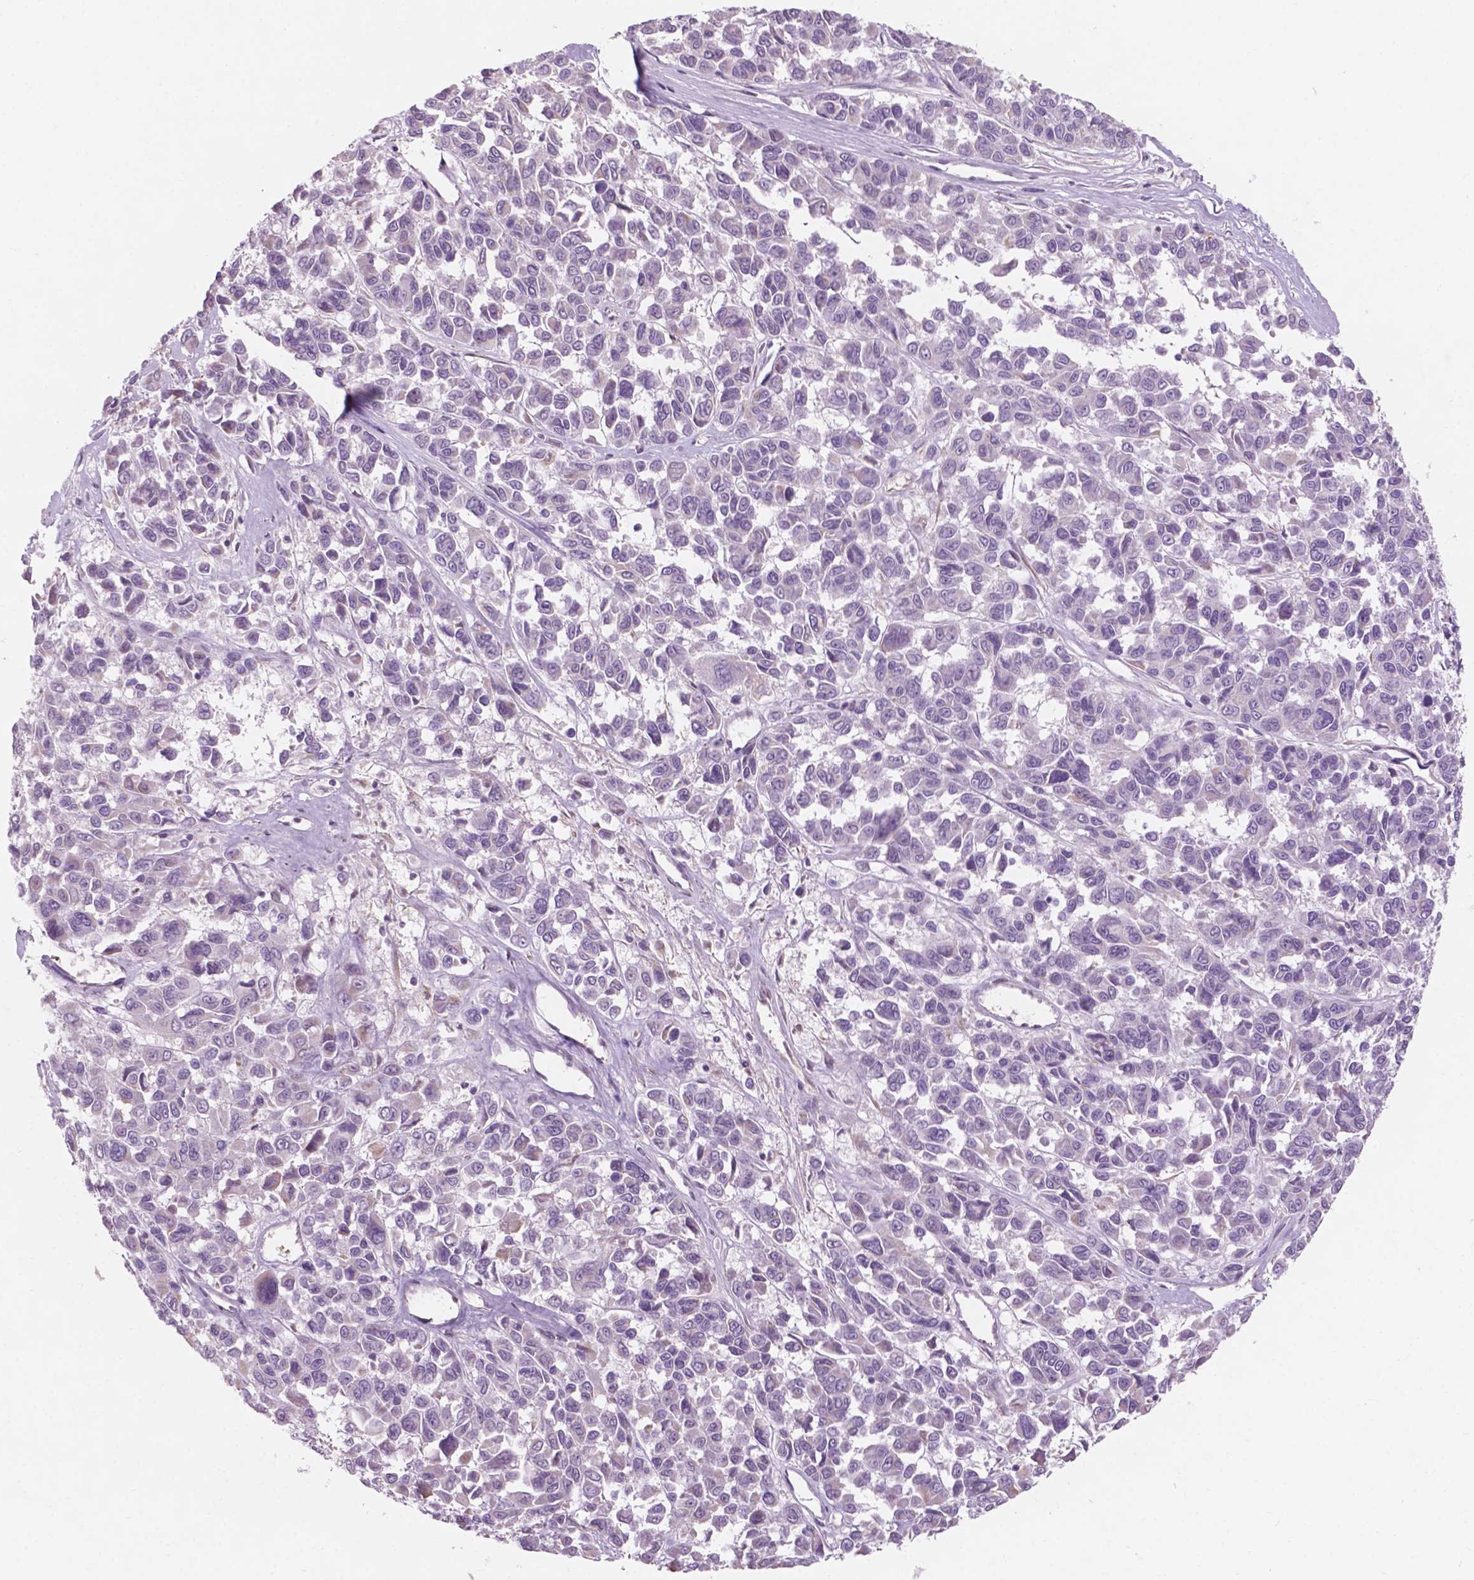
{"staining": {"intensity": "negative", "quantity": "none", "location": "none"}, "tissue": "melanoma", "cell_type": "Tumor cells", "image_type": "cancer", "snomed": [{"axis": "morphology", "description": "Malignant melanoma, NOS"}, {"axis": "topography", "description": "Skin"}], "caption": "DAB (3,3'-diaminobenzidine) immunohistochemical staining of melanoma reveals no significant expression in tumor cells.", "gene": "AWAT1", "patient": {"sex": "female", "age": 66}}